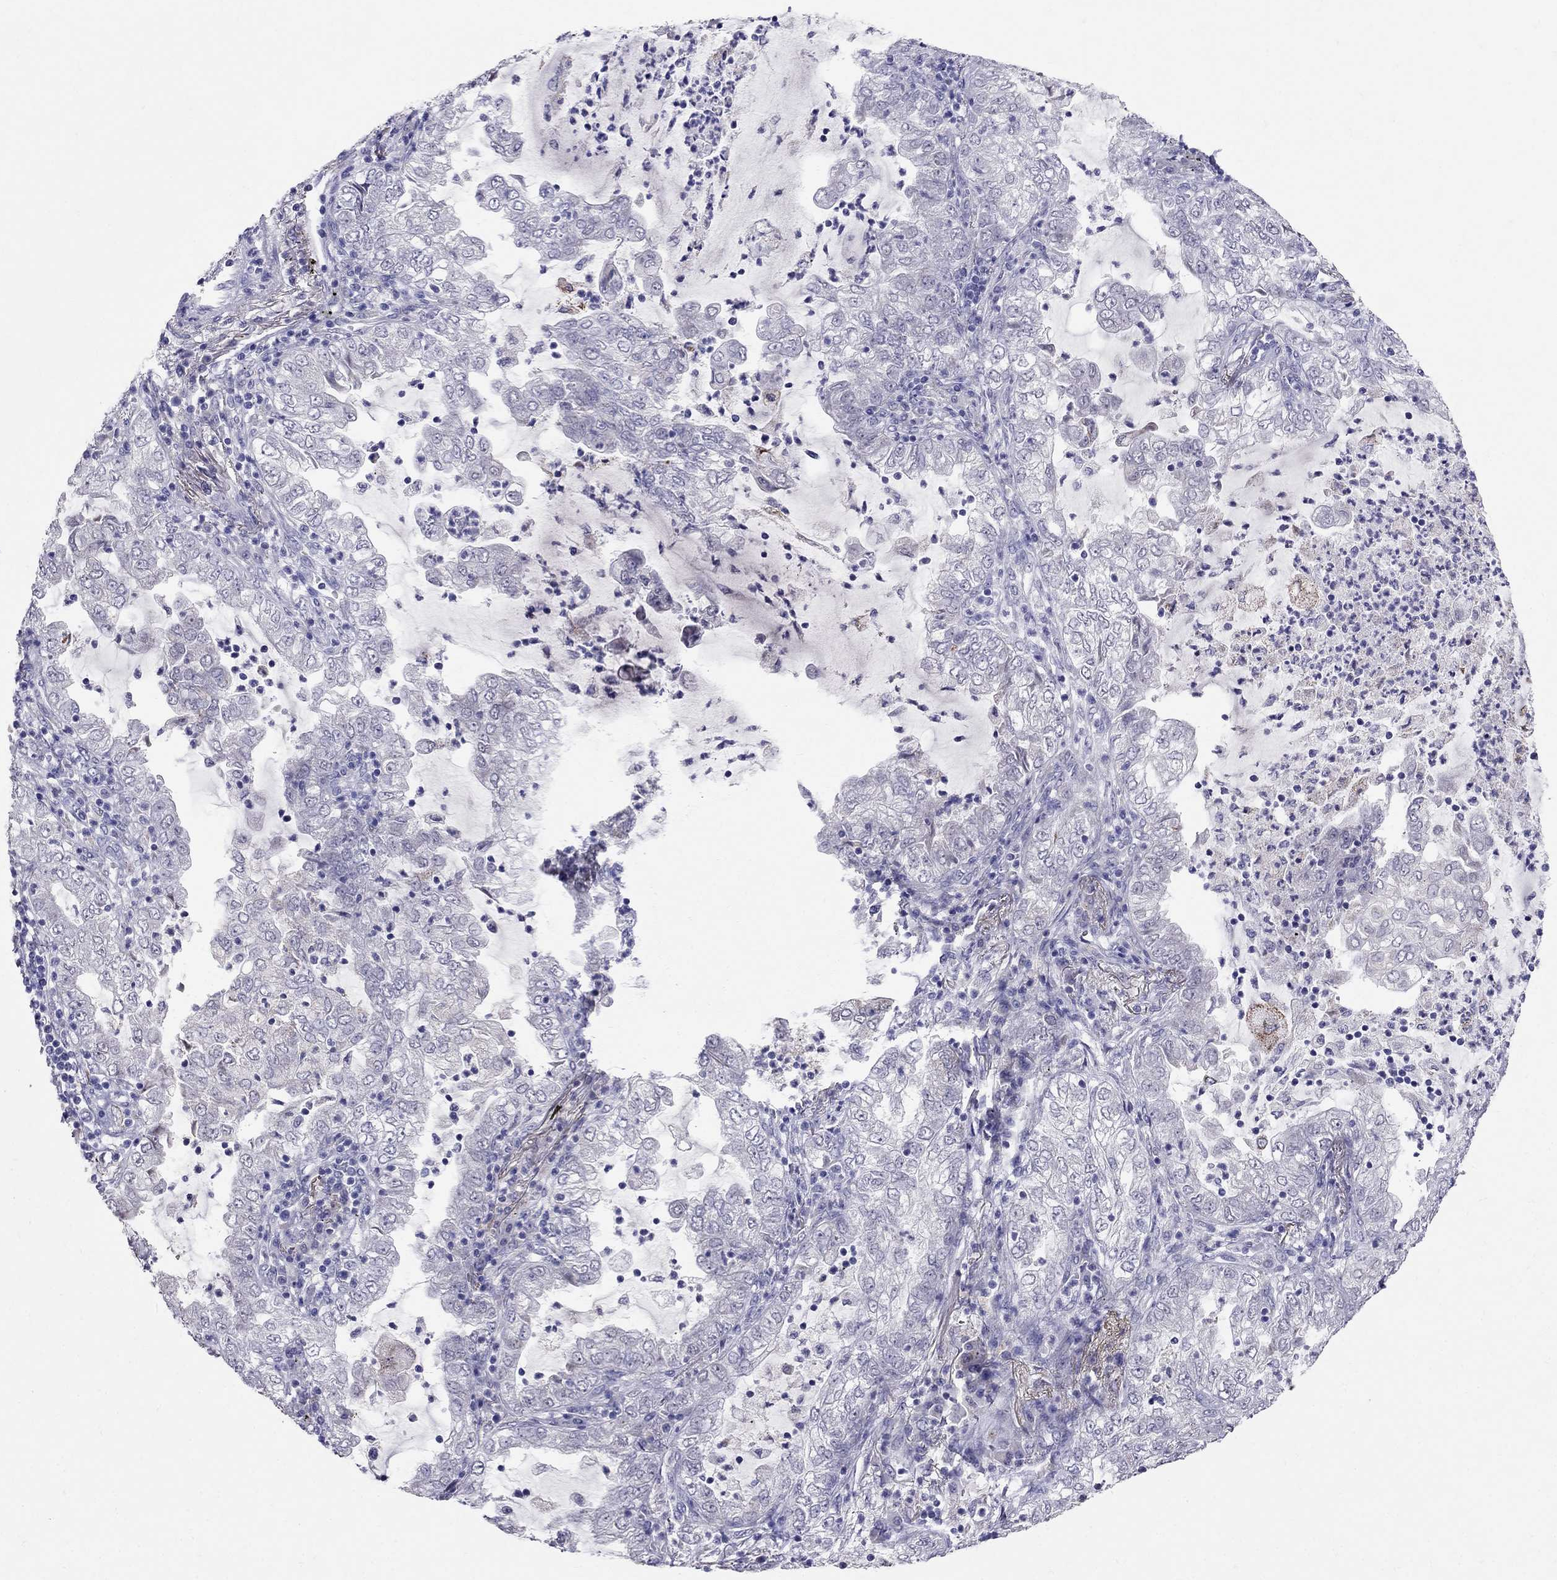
{"staining": {"intensity": "negative", "quantity": "none", "location": "none"}, "tissue": "lung cancer", "cell_type": "Tumor cells", "image_type": "cancer", "snomed": [{"axis": "morphology", "description": "Adenocarcinoma, NOS"}, {"axis": "topography", "description": "Lung"}], "caption": "Human lung cancer stained for a protein using IHC shows no positivity in tumor cells.", "gene": "MYO3B", "patient": {"sex": "female", "age": 73}}